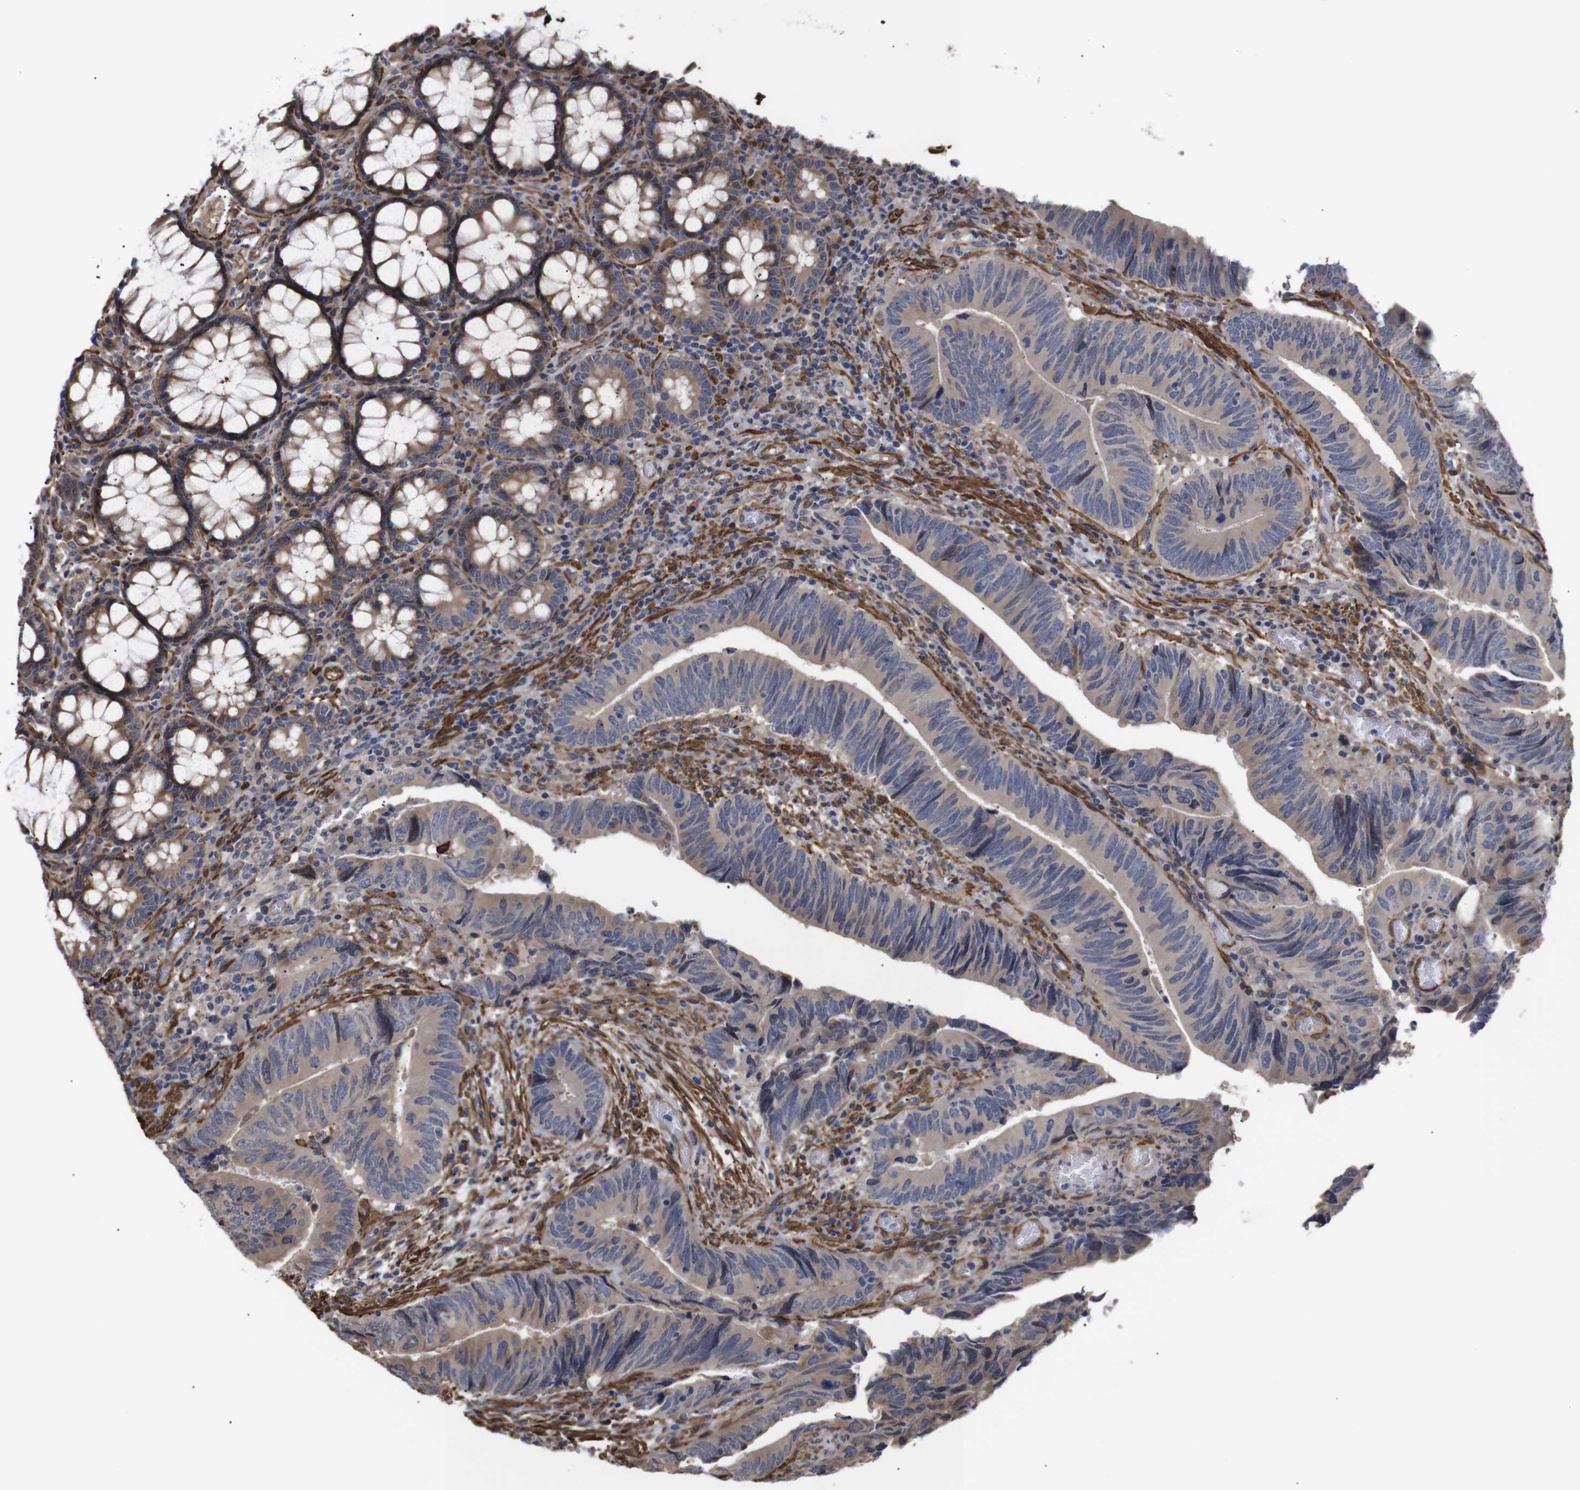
{"staining": {"intensity": "weak", "quantity": "<25%", "location": "cytoplasmic/membranous"}, "tissue": "colorectal cancer", "cell_type": "Tumor cells", "image_type": "cancer", "snomed": [{"axis": "morphology", "description": "Normal tissue, NOS"}, {"axis": "morphology", "description": "Adenocarcinoma, NOS"}, {"axis": "topography", "description": "Colon"}], "caption": "Immunohistochemistry (IHC) of colorectal adenocarcinoma reveals no positivity in tumor cells.", "gene": "PDLIM5", "patient": {"sex": "male", "age": 56}}